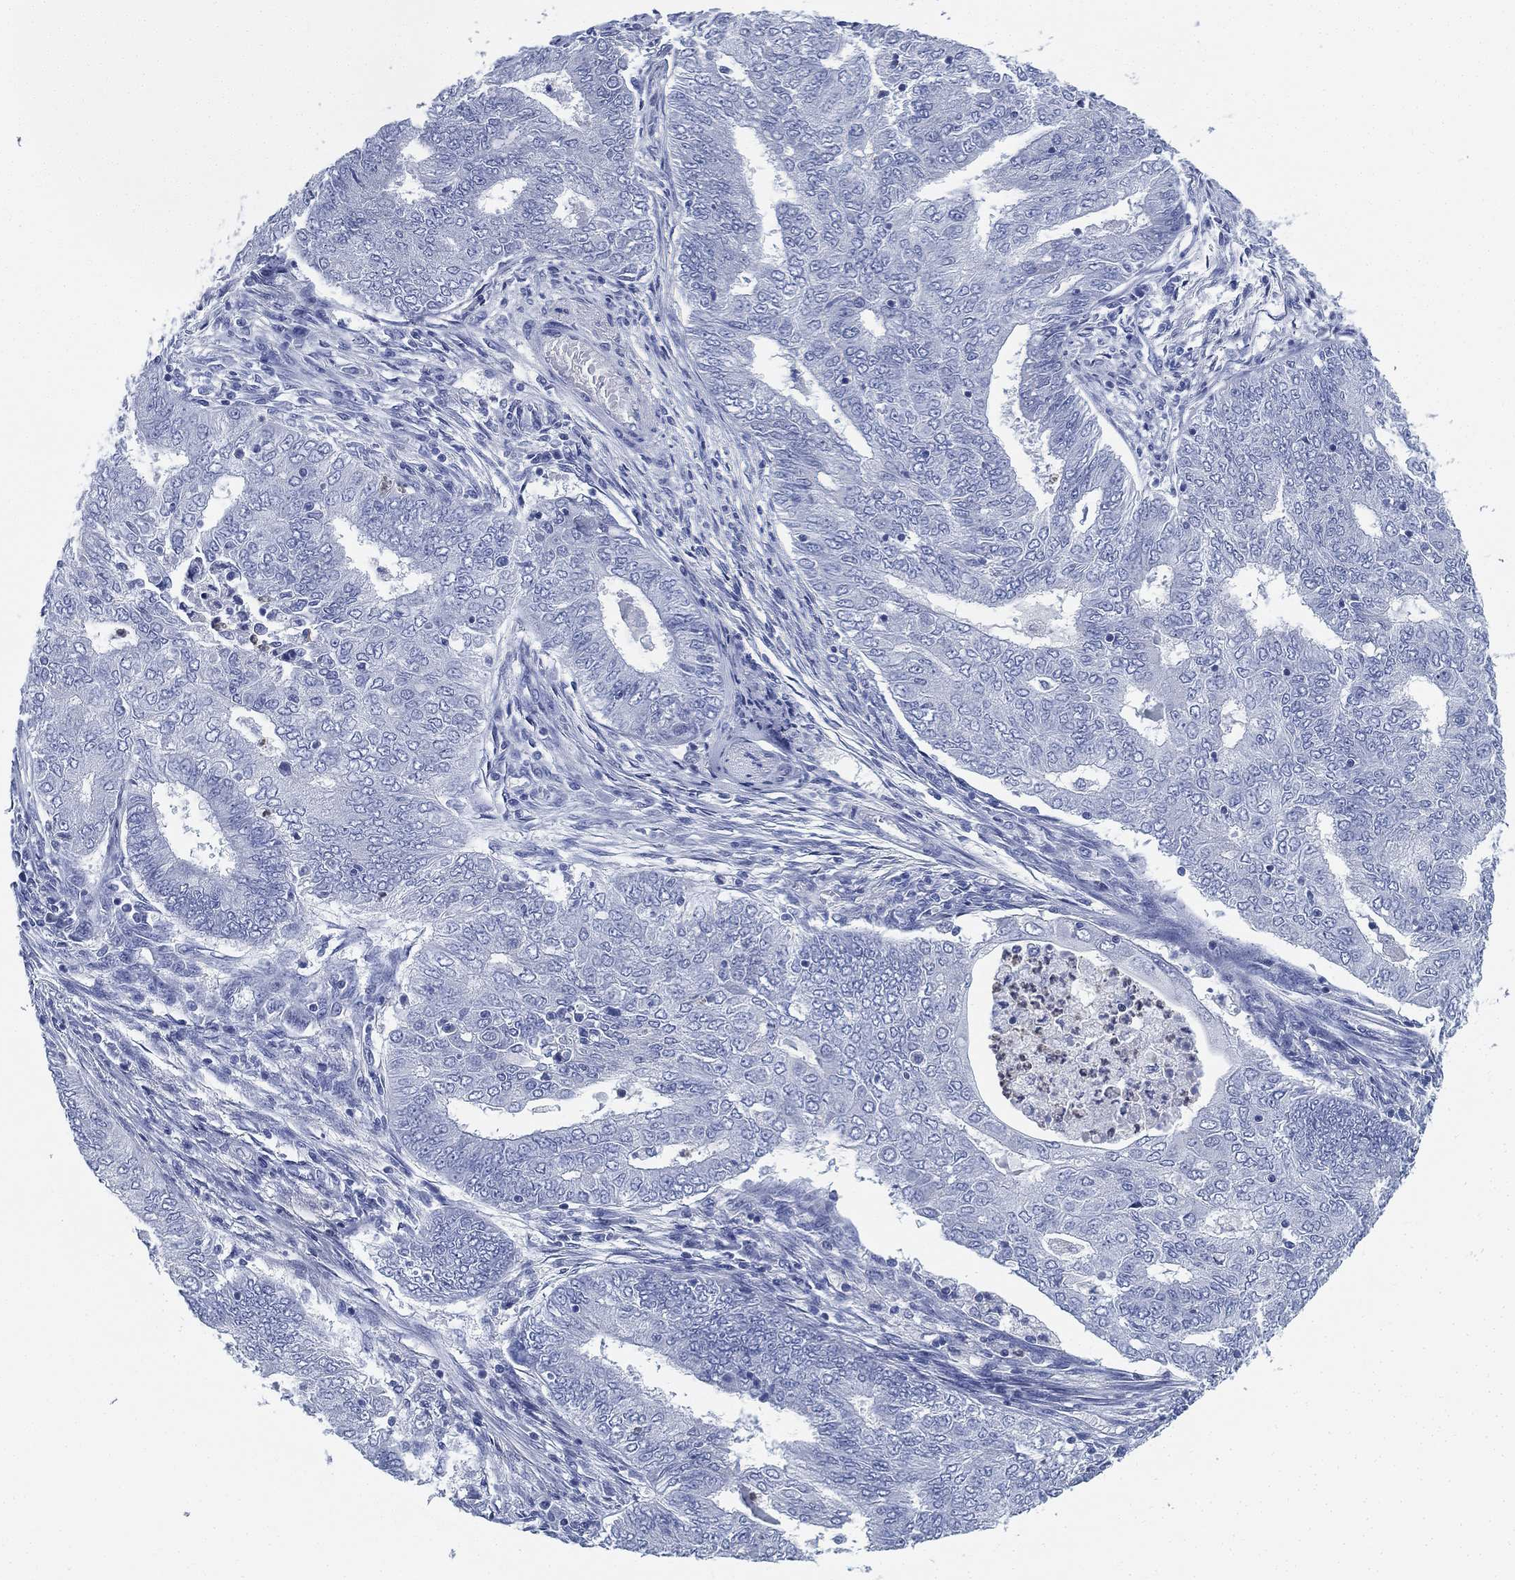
{"staining": {"intensity": "negative", "quantity": "none", "location": "none"}, "tissue": "endometrial cancer", "cell_type": "Tumor cells", "image_type": "cancer", "snomed": [{"axis": "morphology", "description": "Adenocarcinoma, NOS"}, {"axis": "topography", "description": "Endometrium"}], "caption": "A photomicrograph of adenocarcinoma (endometrial) stained for a protein shows no brown staining in tumor cells.", "gene": "DEFB121", "patient": {"sex": "female", "age": 62}}